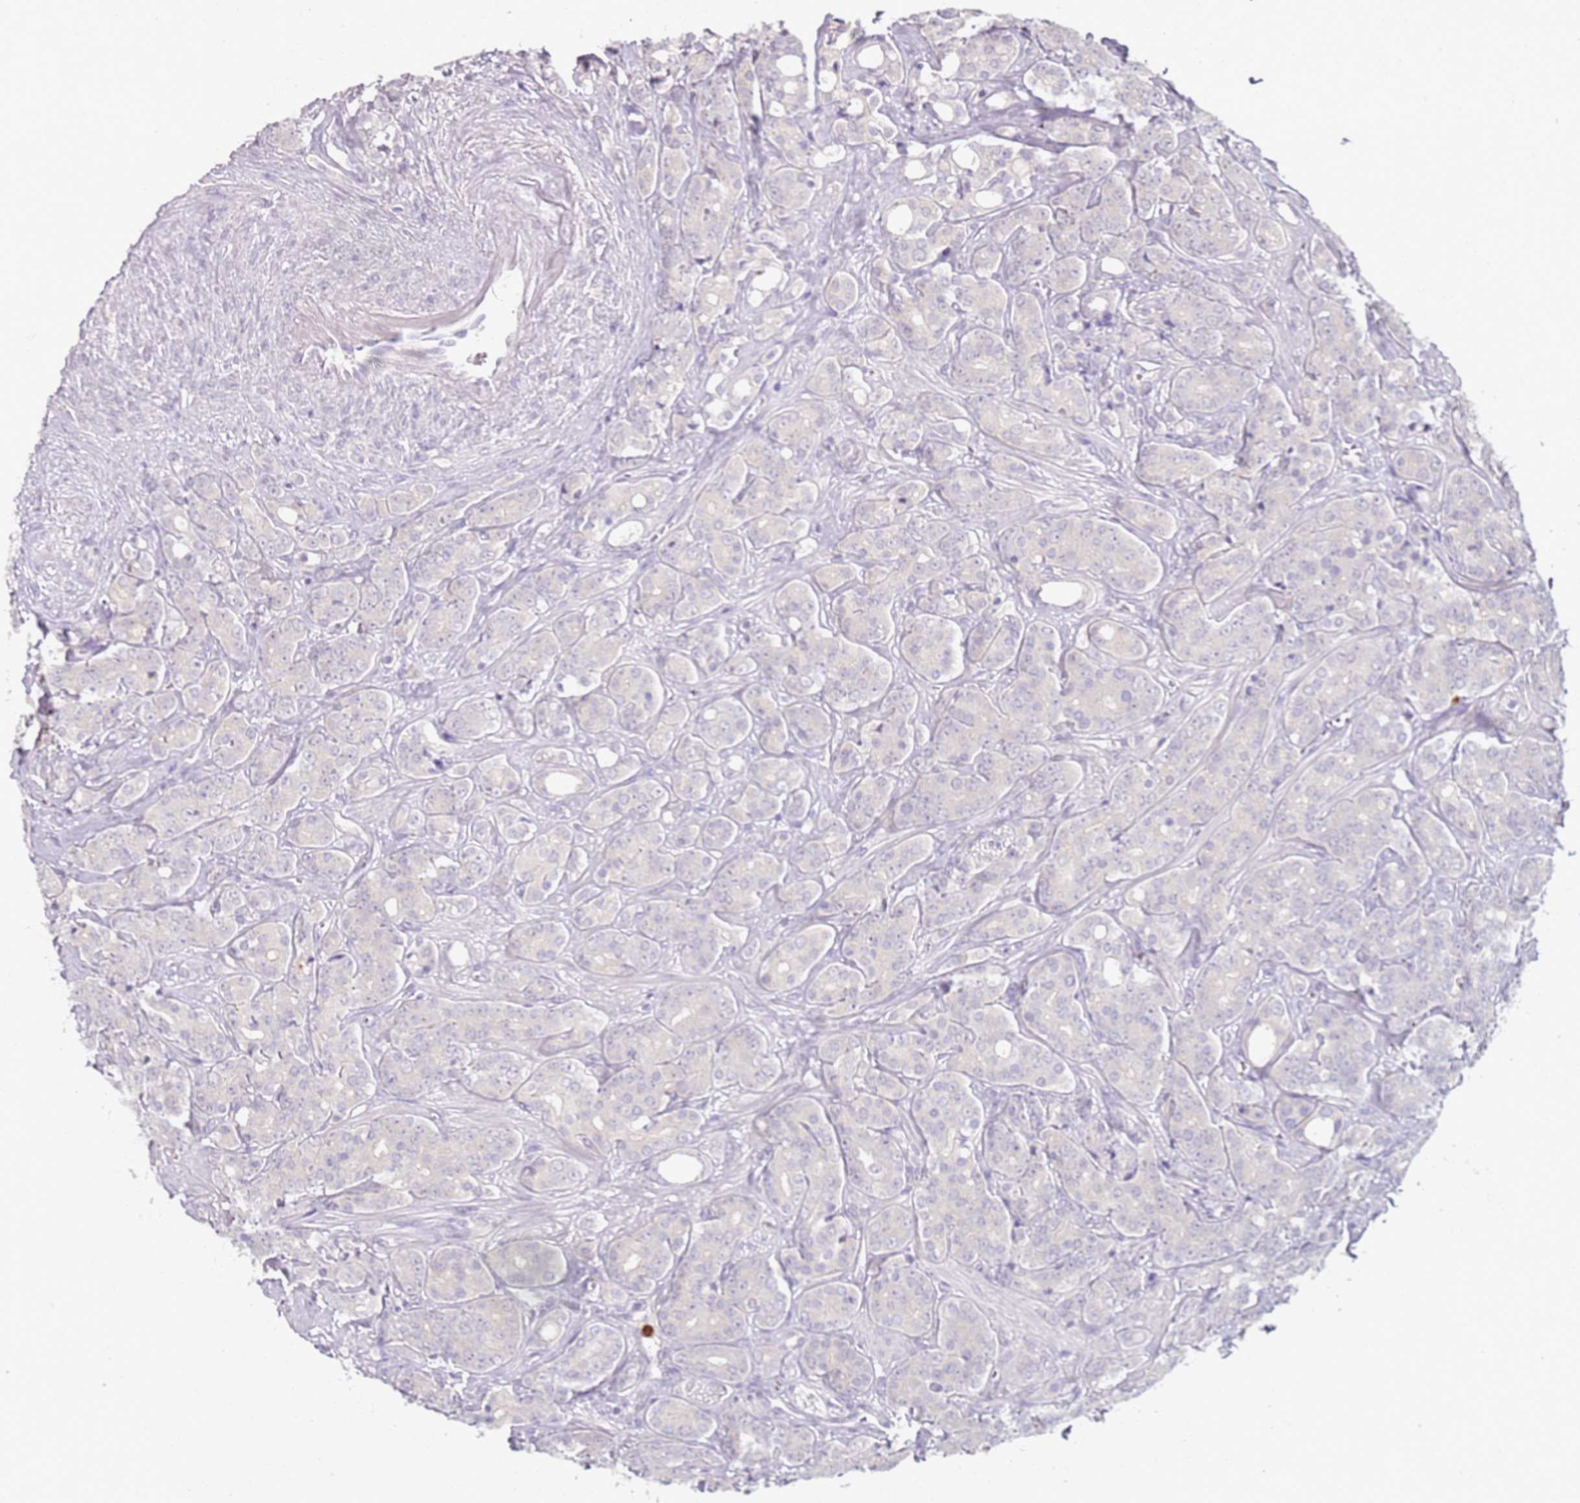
{"staining": {"intensity": "negative", "quantity": "none", "location": "none"}, "tissue": "prostate cancer", "cell_type": "Tumor cells", "image_type": "cancer", "snomed": [{"axis": "morphology", "description": "Adenocarcinoma, High grade"}, {"axis": "topography", "description": "Prostate"}], "caption": "DAB immunohistochemical staining of human prostate high-grade adenocarcinoma displays no significant expression in tumor cells.", "gene": "CD40LG", "patient": {"sex": "male", "age": 62}}